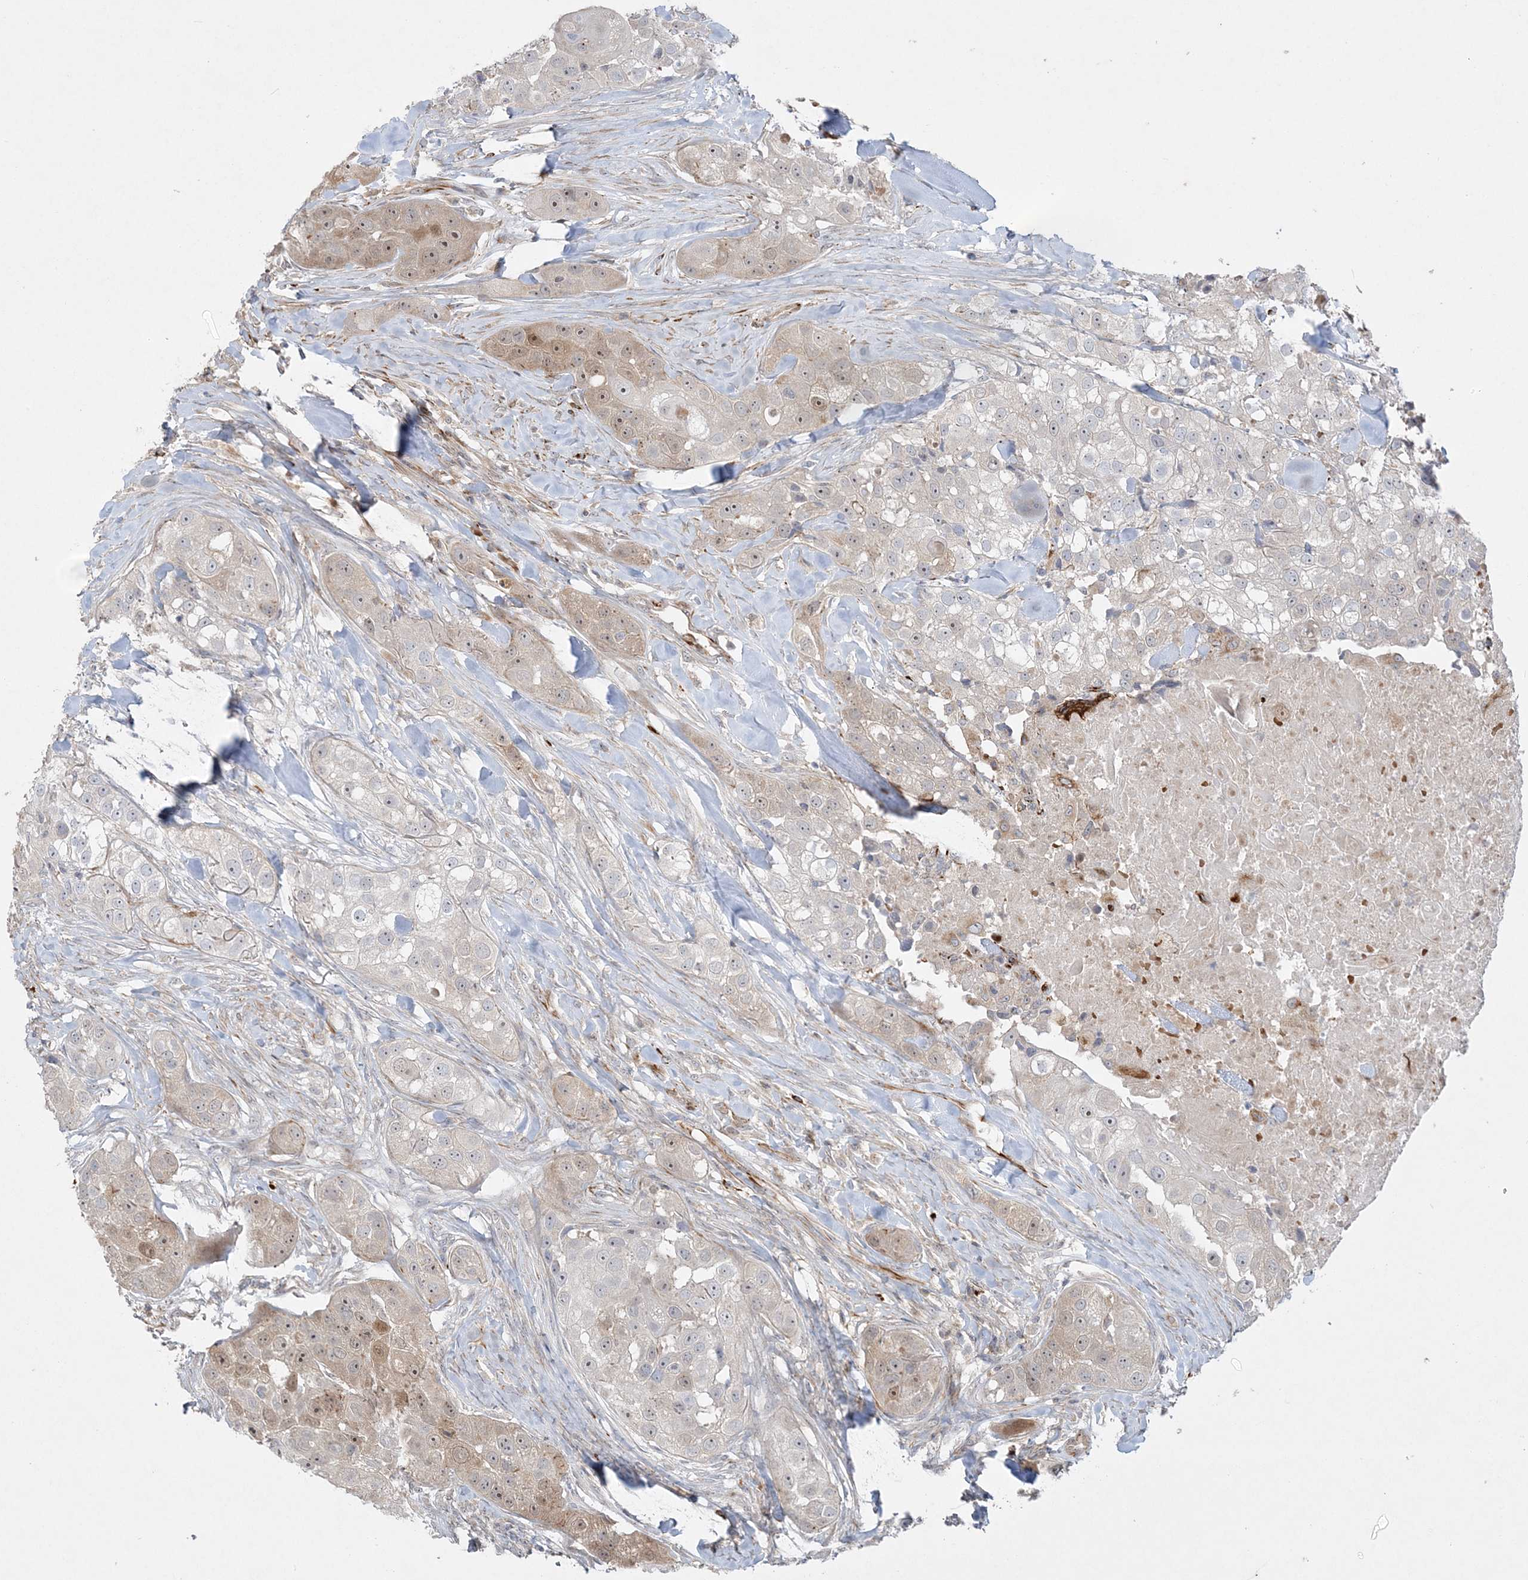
{"staining": {"intensity": "moderate", "quantity": ">75%", "location": "cytoplasmic/membranous,nuclear"}, "tissue": "head and neck cancer", "cell_type": "Tumor cells", "image_type": "cancer", "snomed": [{"axis": "morphology", "description": "Normal tissue, NOS"}, {"axis": "morphology", "description": "Squamous cell carcinoma, NOS"}, {"axis": "topography", "description": "Skeletal muscle"}, {"axis": "topography", "description": "Head-Neck"}], "caption": "Moderate cytoplasmic/membranous and nuclear protein positivity is identified in approximately >75% of tumor cells in head and neck cancer.", "gene": "INPP1", "patient": {"sex": "male", "age": 51}}